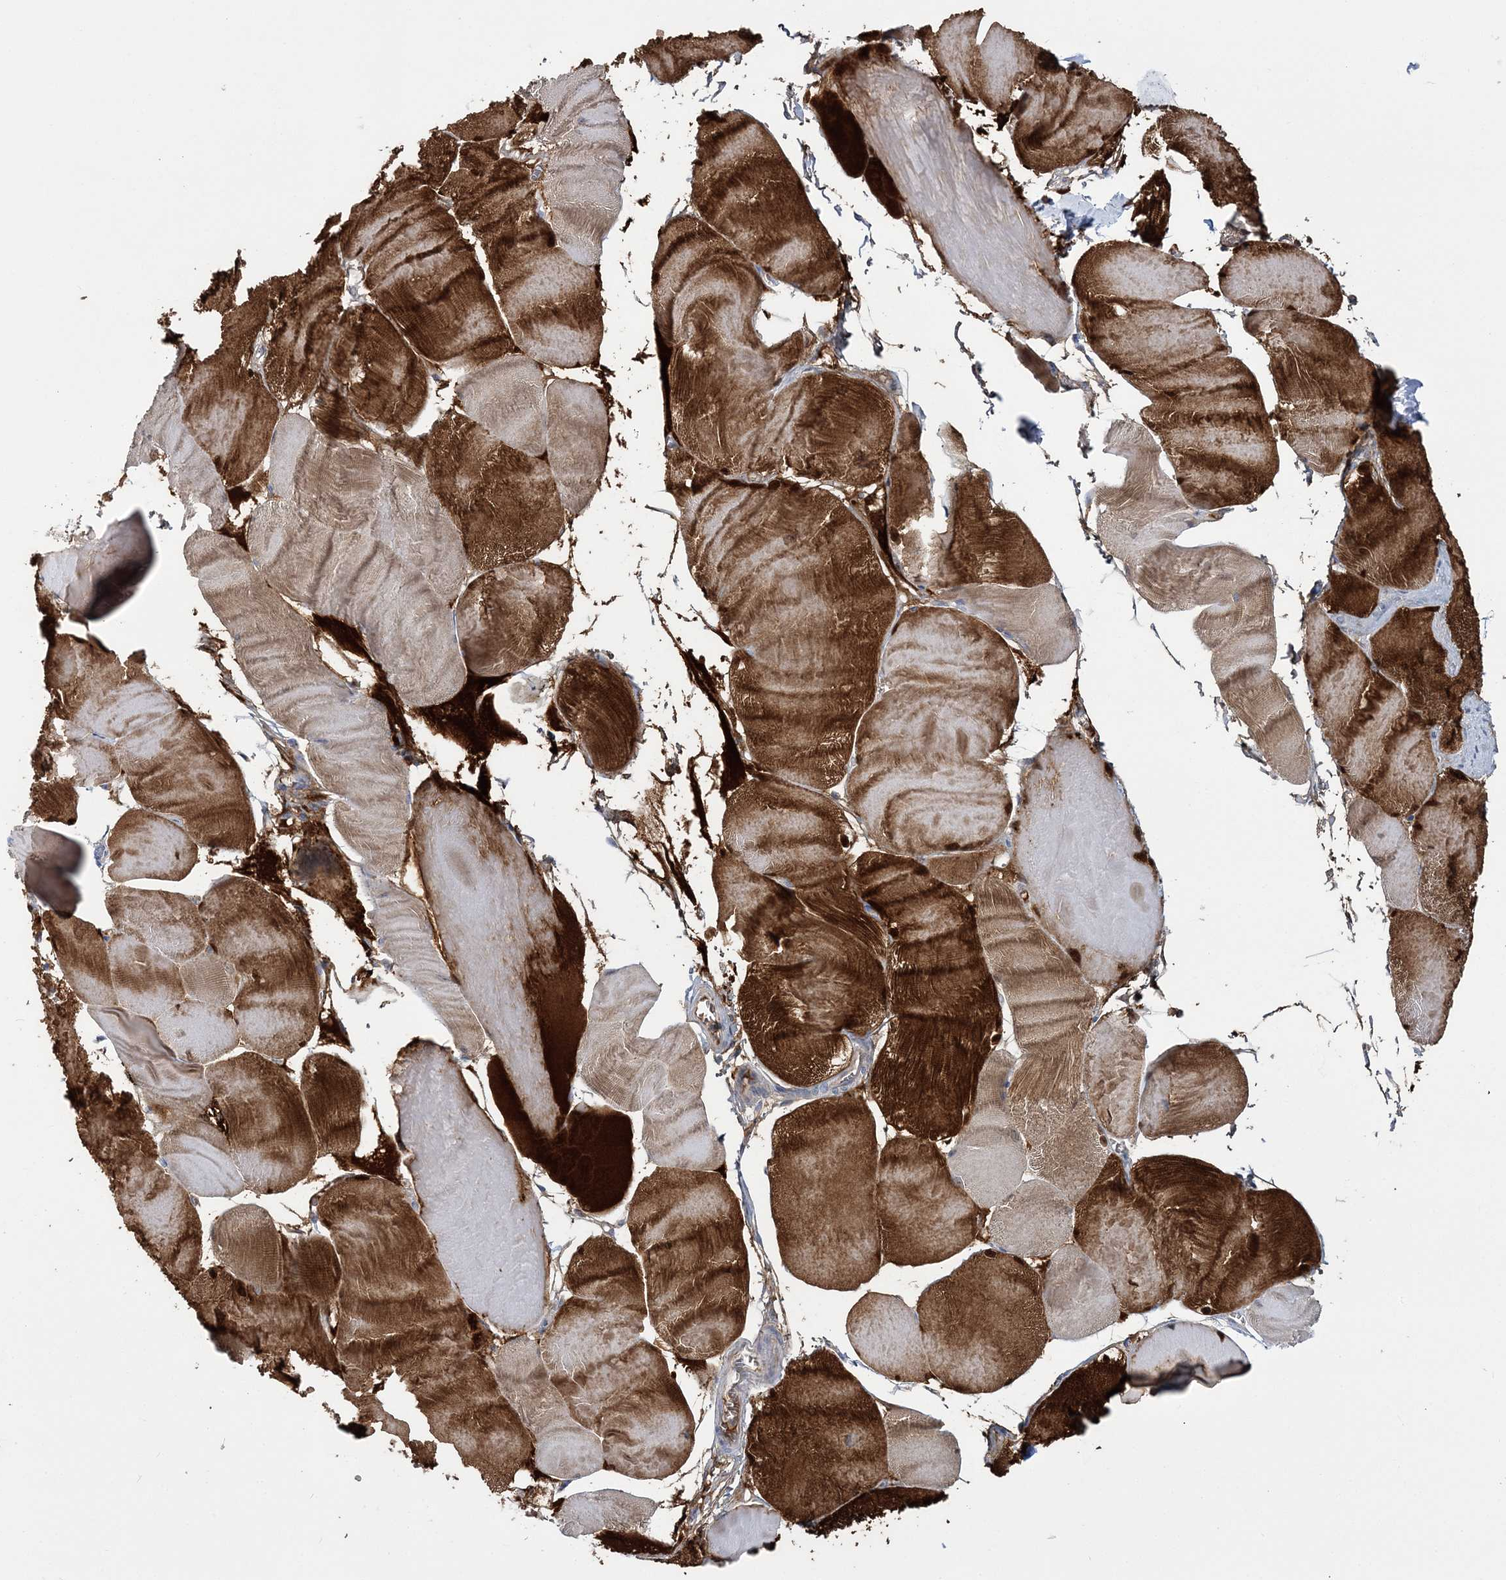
{"staining": {"intensity": "strong", "quantity": "25%-75%", "location": "cytoplasmic/membranous"}, "tissue": "skeletal muscle", "cell_type": "Myocytes", "image_type": "normal", "snomed": [{"axis": "morphology", "description": "Normal tissue, NOS"}, {"axis": "morphology", "description": "Basal cell carcinoma"}, {"axis": "topography", "description": "Skeletal muscle"}], "caption": "DAB immunohistochemical staining of normal skeletal muscle exhibits strong cytoplasmic/membranous protein staining in approximately 25%-75% of myocytes. (Stains: DAB in brown, nuclei in blue, Microscopy: brightfield microscopy at high magnification).", "gene": "ATP11B", "patient": {"sex": "female", "age": 64}}